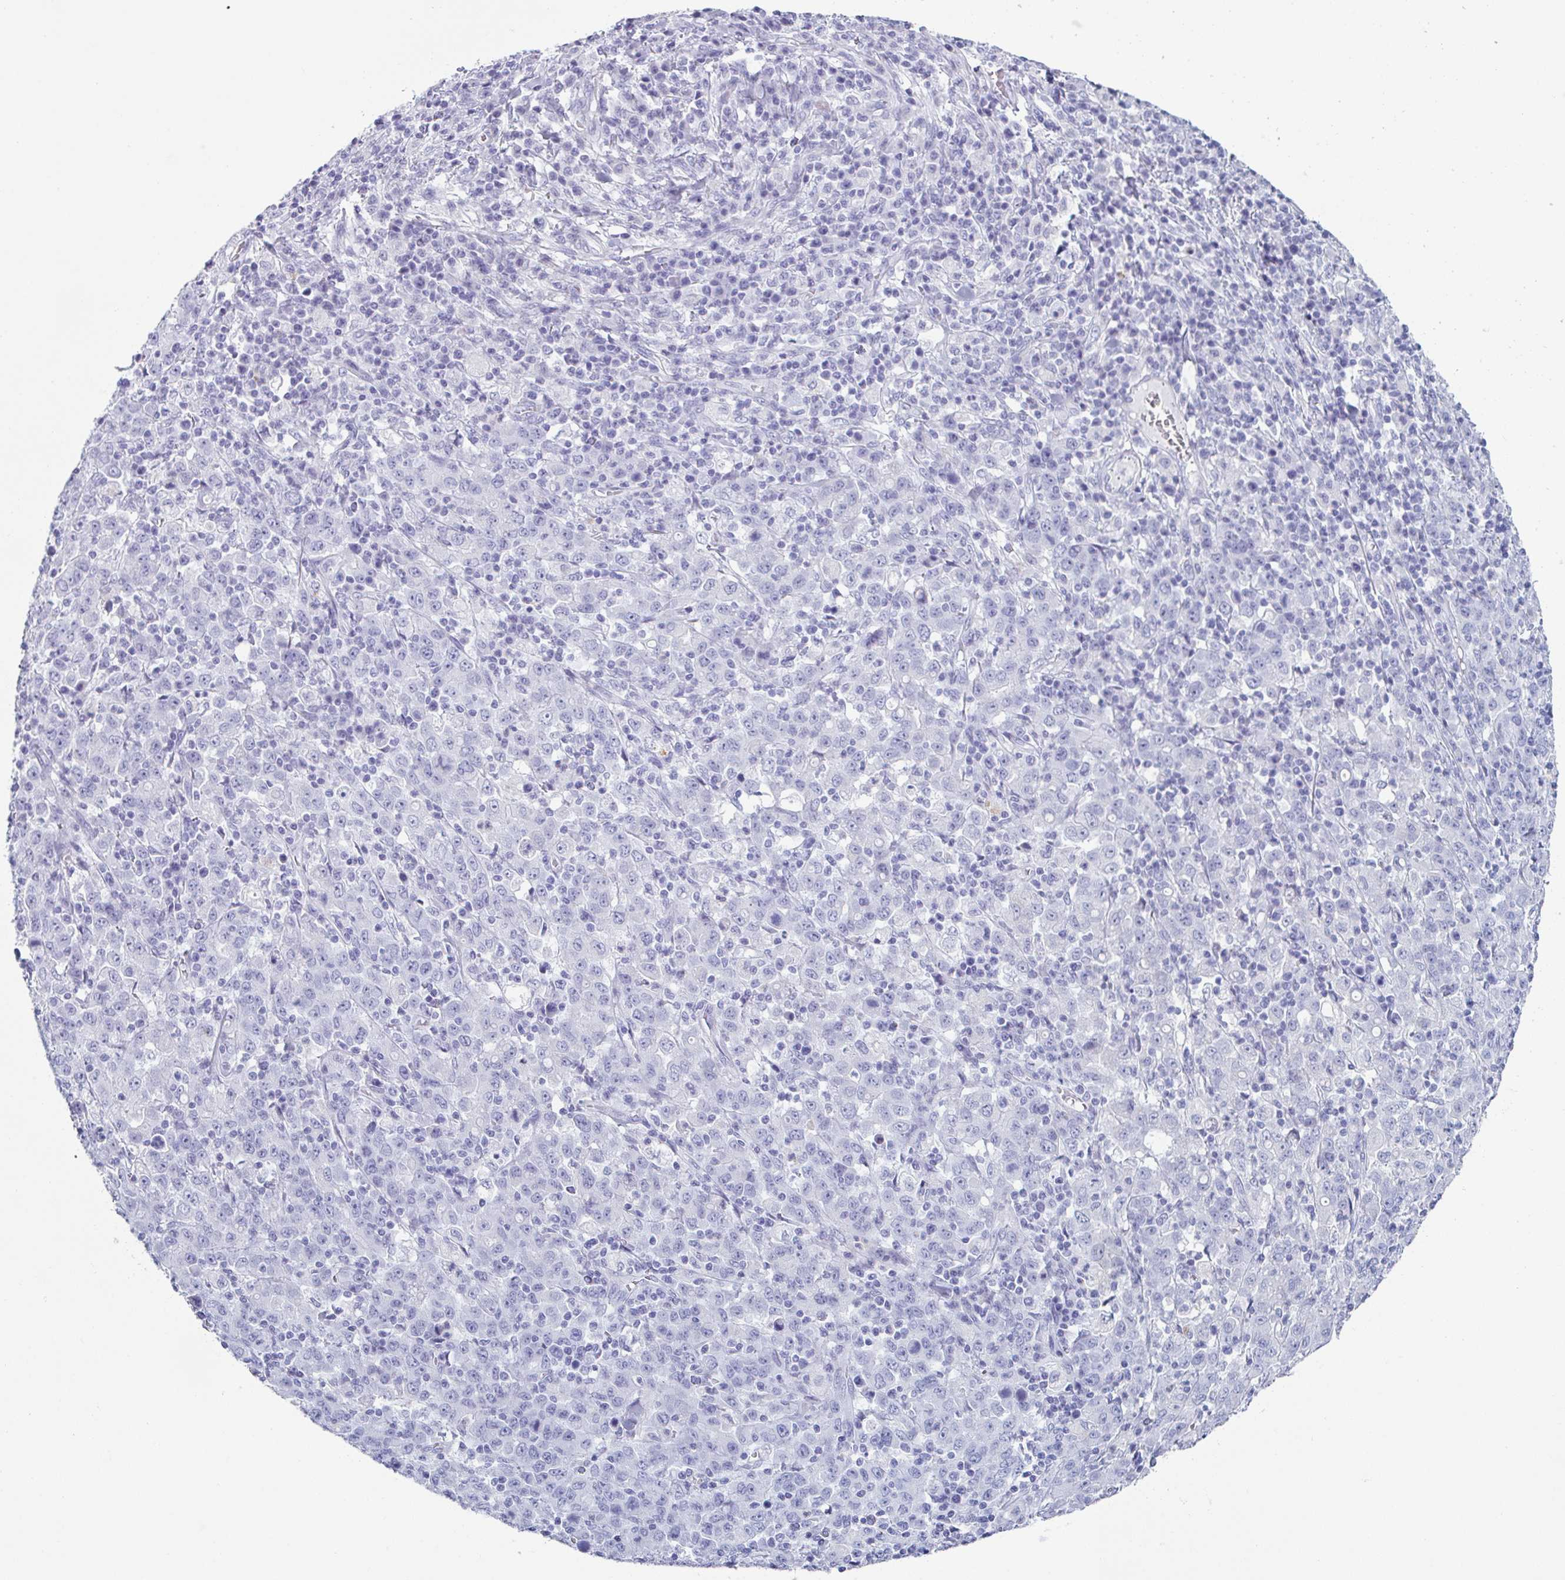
{"staining": {"intensity": "negative", "quantity": "none", "location": "none"}, "tissue": "stomach cancer", "cell_type": "Tumor cells", "image_type": "cancer", "snomed": [{"axis": "morphology", "description": "Adenocarcinoma, NOS"}, {"axis": "topography", "description": "Stomach, upper"}], "caption": "Immunohistochemical staining of stomach cancer reveals no significant staining in tumor cells.", "gene": "CREG2", "patient": {"sex": "male", "age": 69}}